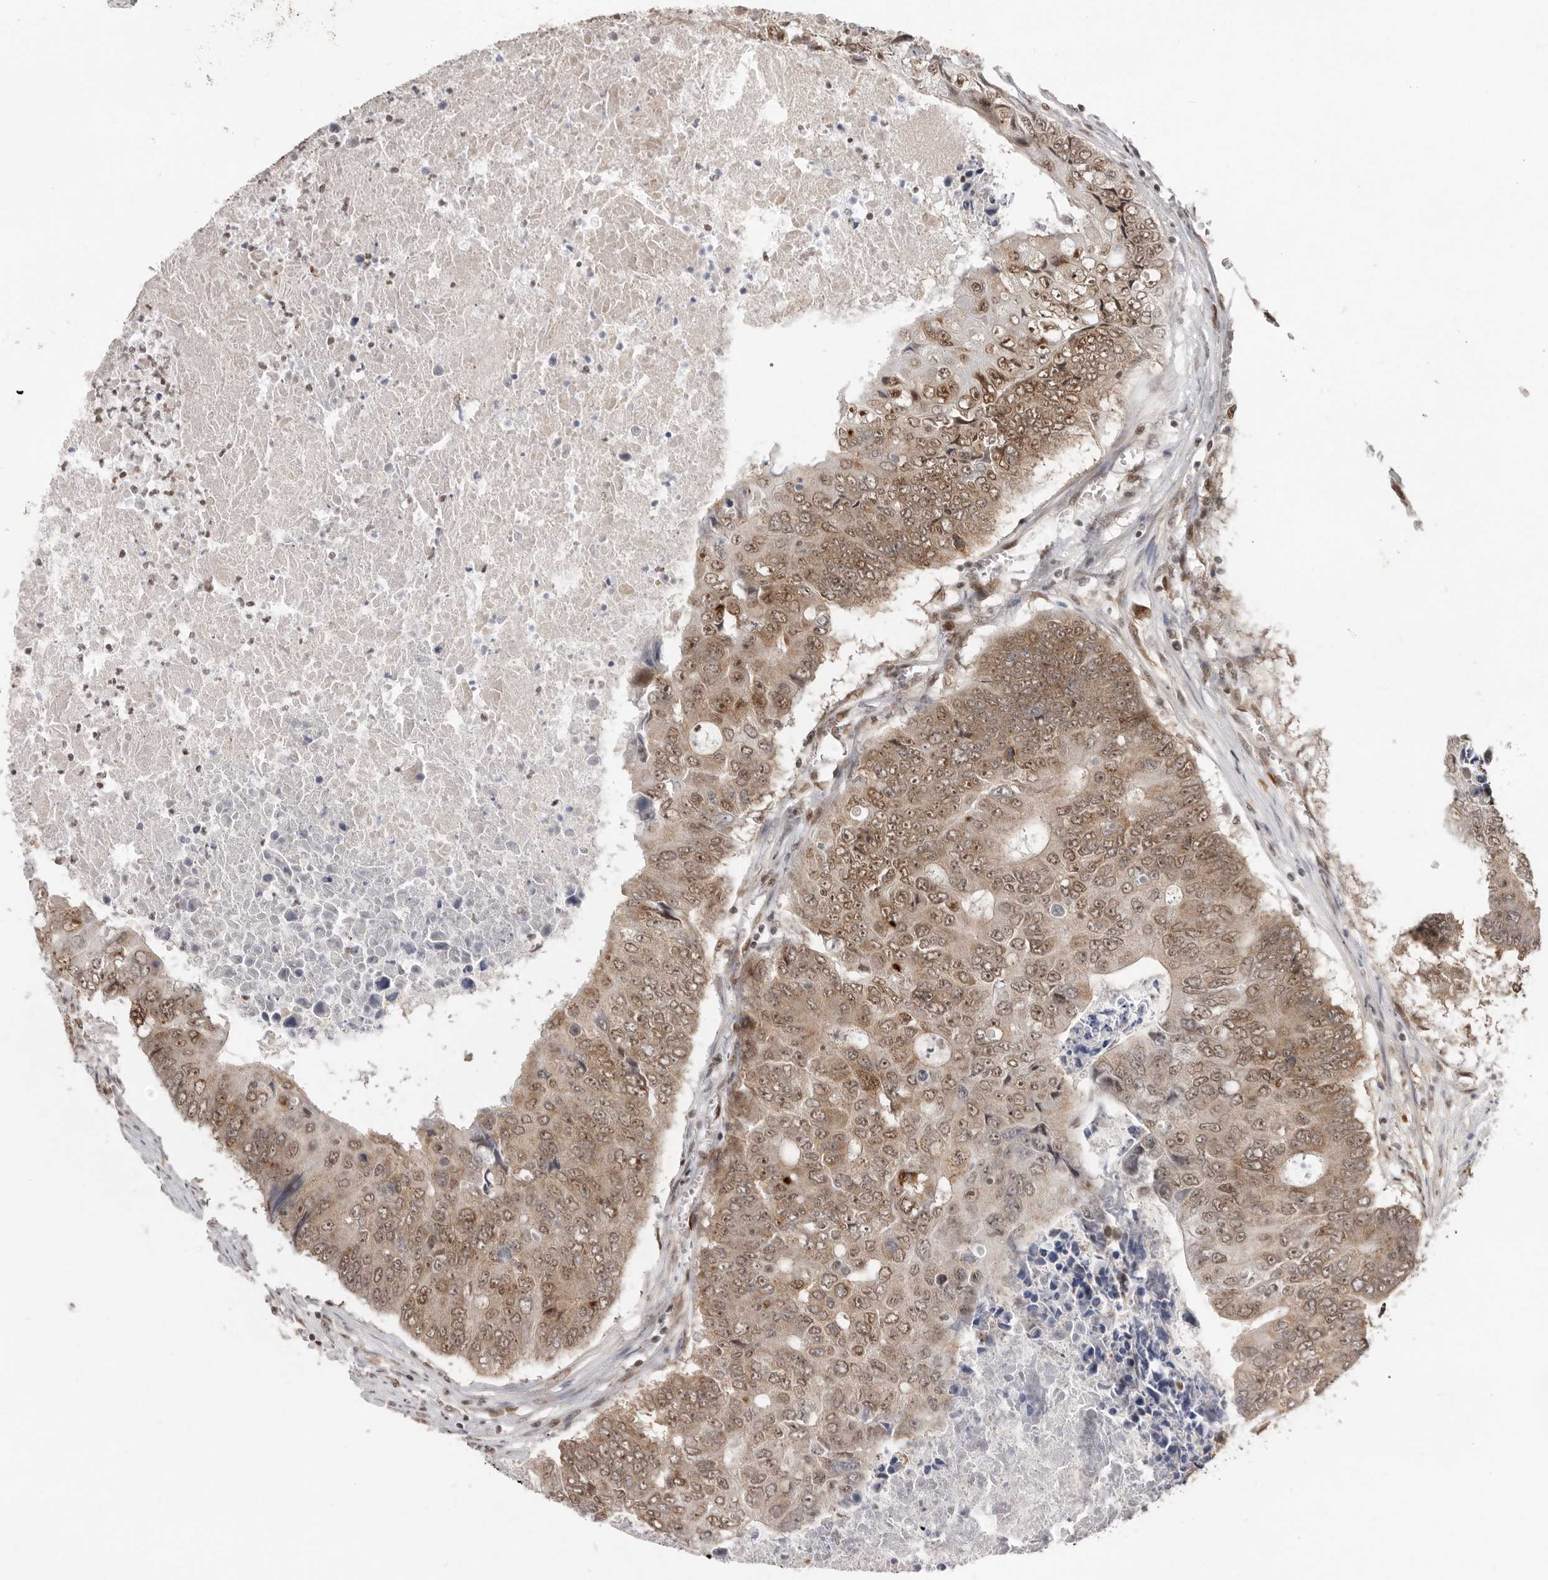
{"staining": {"intensity": "moderate", "quantity": ">75%", "location": "nuclear"}, "tissue": "colorectal cancer", "cell_type": "Tumor cells", "image_type": "cancer", "snomed": [{"axis": "morphology", "description": "Adenocarcinoma, NOS"}, {"axis": "topography", "description": "Colon"}], "caption": "Brown immunohistochemical staining in human colorectal cancer (adenocarcinoma) exhibits moderate nuclear expression in approximately >75% of tumor cells. (IHC, brightfield microscopy, high magnification).", "gene": "CHTOP", "patient": {"sex": "male", "age": 87}}